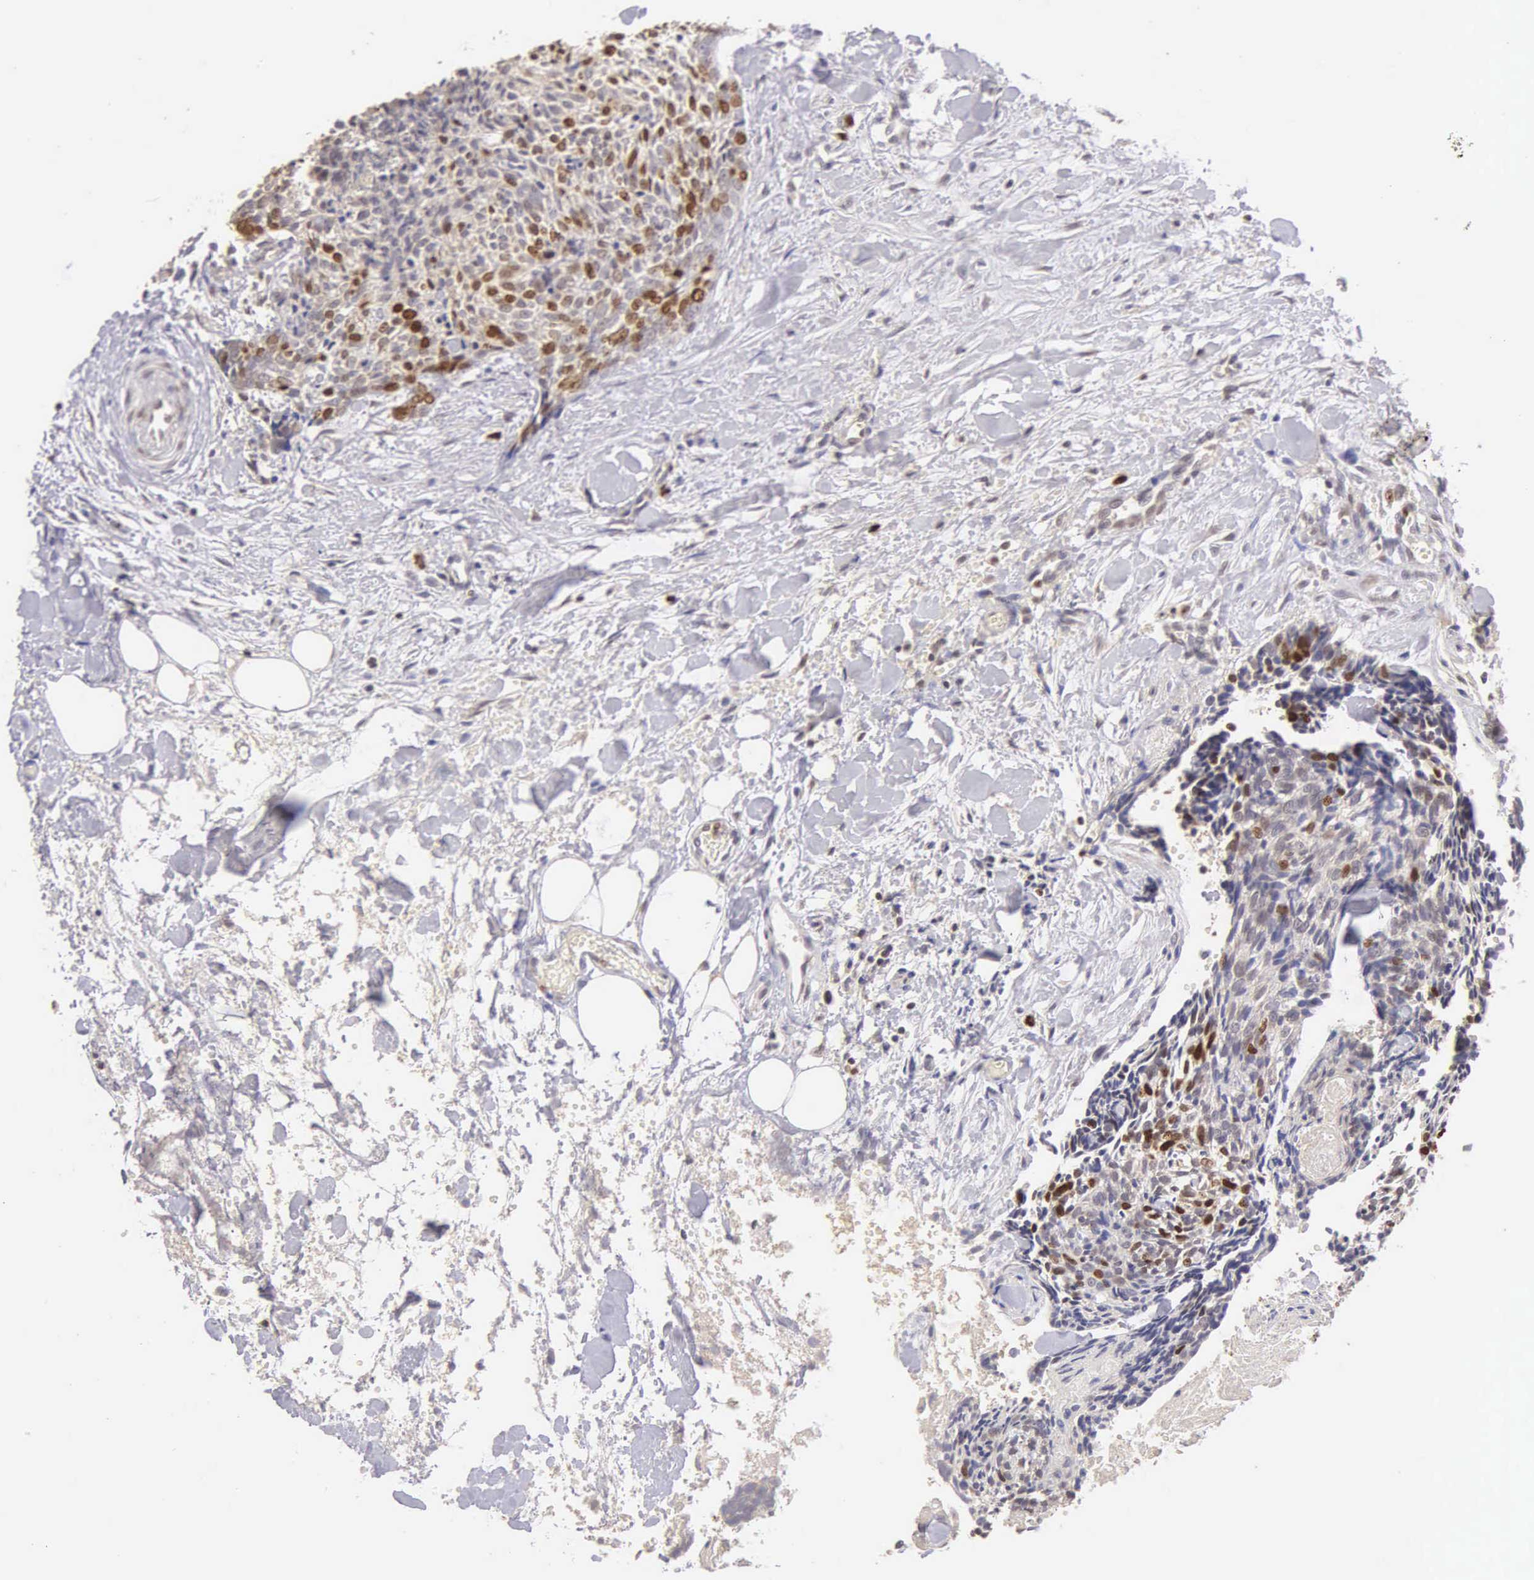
{"staining": {"intensity": "moderate", "quantity": "25%-75%", "location": "nuclear"}, "tissue": "head and neck cancer", "cell_type": "Tumor cells", "image_type": "cancer", "snomed": [{"axis": "morphology", "description": "Squamous cell carcinoma, NOS"}, {"axis": "topography", "description": "Salivary gland"}, {"axis": "topography", "description": "Head-Neck"}], "caption": "Protein staining by immunohistochemistry exhibits moderate nuclear expression in about 25%-75% of tumor cells in head and neck cancer.", "gene": "MKI67", "patient": {"sex": "male", "age": 70}}